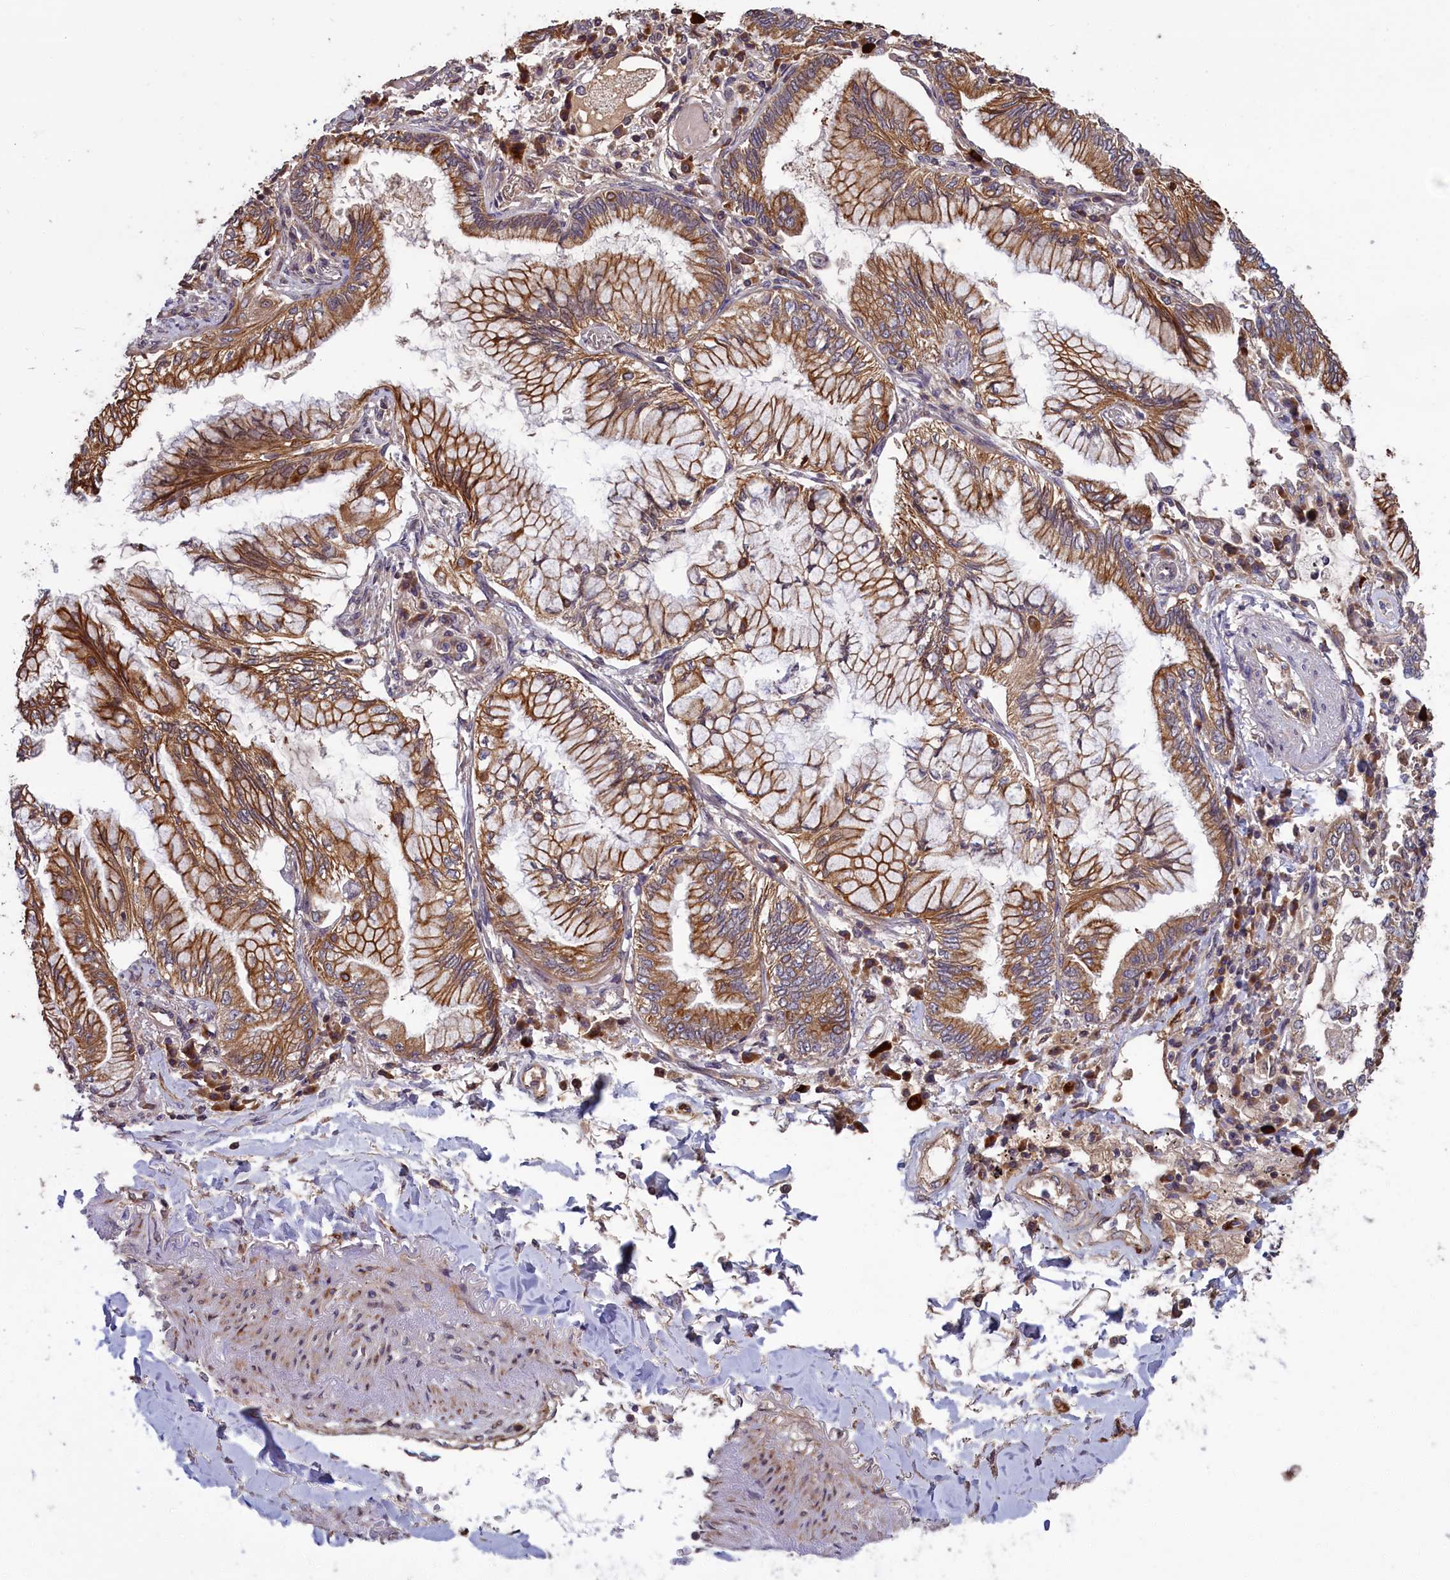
{"staining": {"intensity": "moderate", "quantity": ">75%", "location": "cytoplasmic/membranous"}, "tissue": "lung cancer", "cell_type": "Tumor cells", "image_type": "cancer", "snomed": [{"axis": "morphology", "description": "Adenocarcinoma, NOS"}, {"axis": "topography", "description": "Lung"}], "caption": "Immunohistochemical staining of lung adenocarcinoma reveals medium levels of moderate cytoplasmic/membranous protein staining in approximately >75% of tumor cells. (Stains: DAB in brown, nuclei in blue, Microscopy: brightfield microscopy at high magnification).", "gene": "DENND1B", "patient": {"sex": "female", "age": 70}}